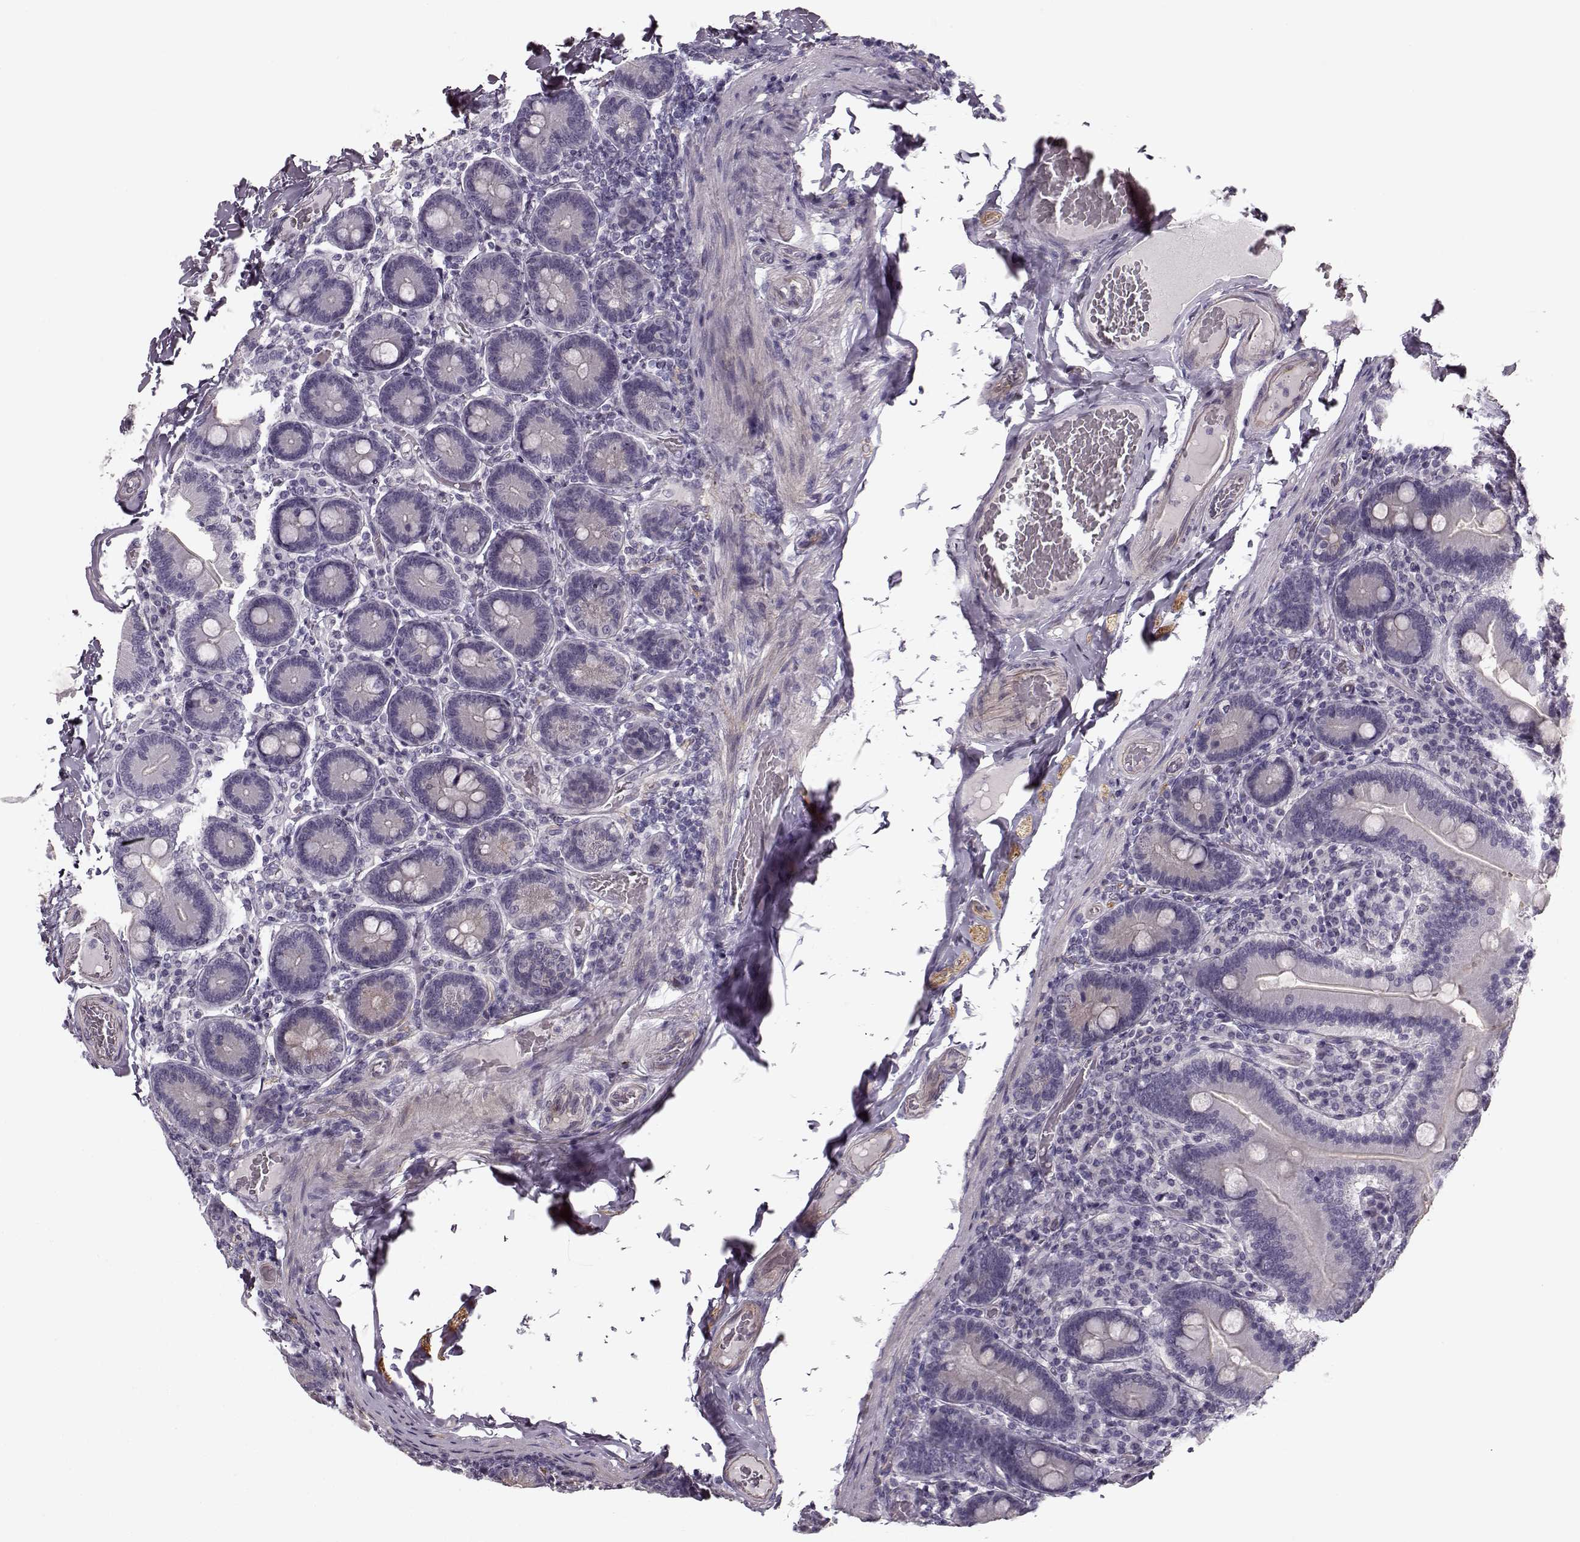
{"staining": {"intensity": "moderate", "quantity": "25%-75%", "location": "cytoplasmic/membranous"}, "tissue": "duodenum", "cell_type": "Glandular cells", "image_type": "normal", "snomed": [{"axis": "morphology", "description": "Normal tissue, NOS"}, {"axis": "topography", "description": "Duodenum"}], "caption": "Immunohistochemical staining of normal human duodenum shows moderate cytoplasmic/membranous protein staining in about 25%-75% of glandular cells. The protein is shown in brown color, while the nuclei are stained blue.", "gene": "MTR", "patient": {"sex": "female", "age": 62}}